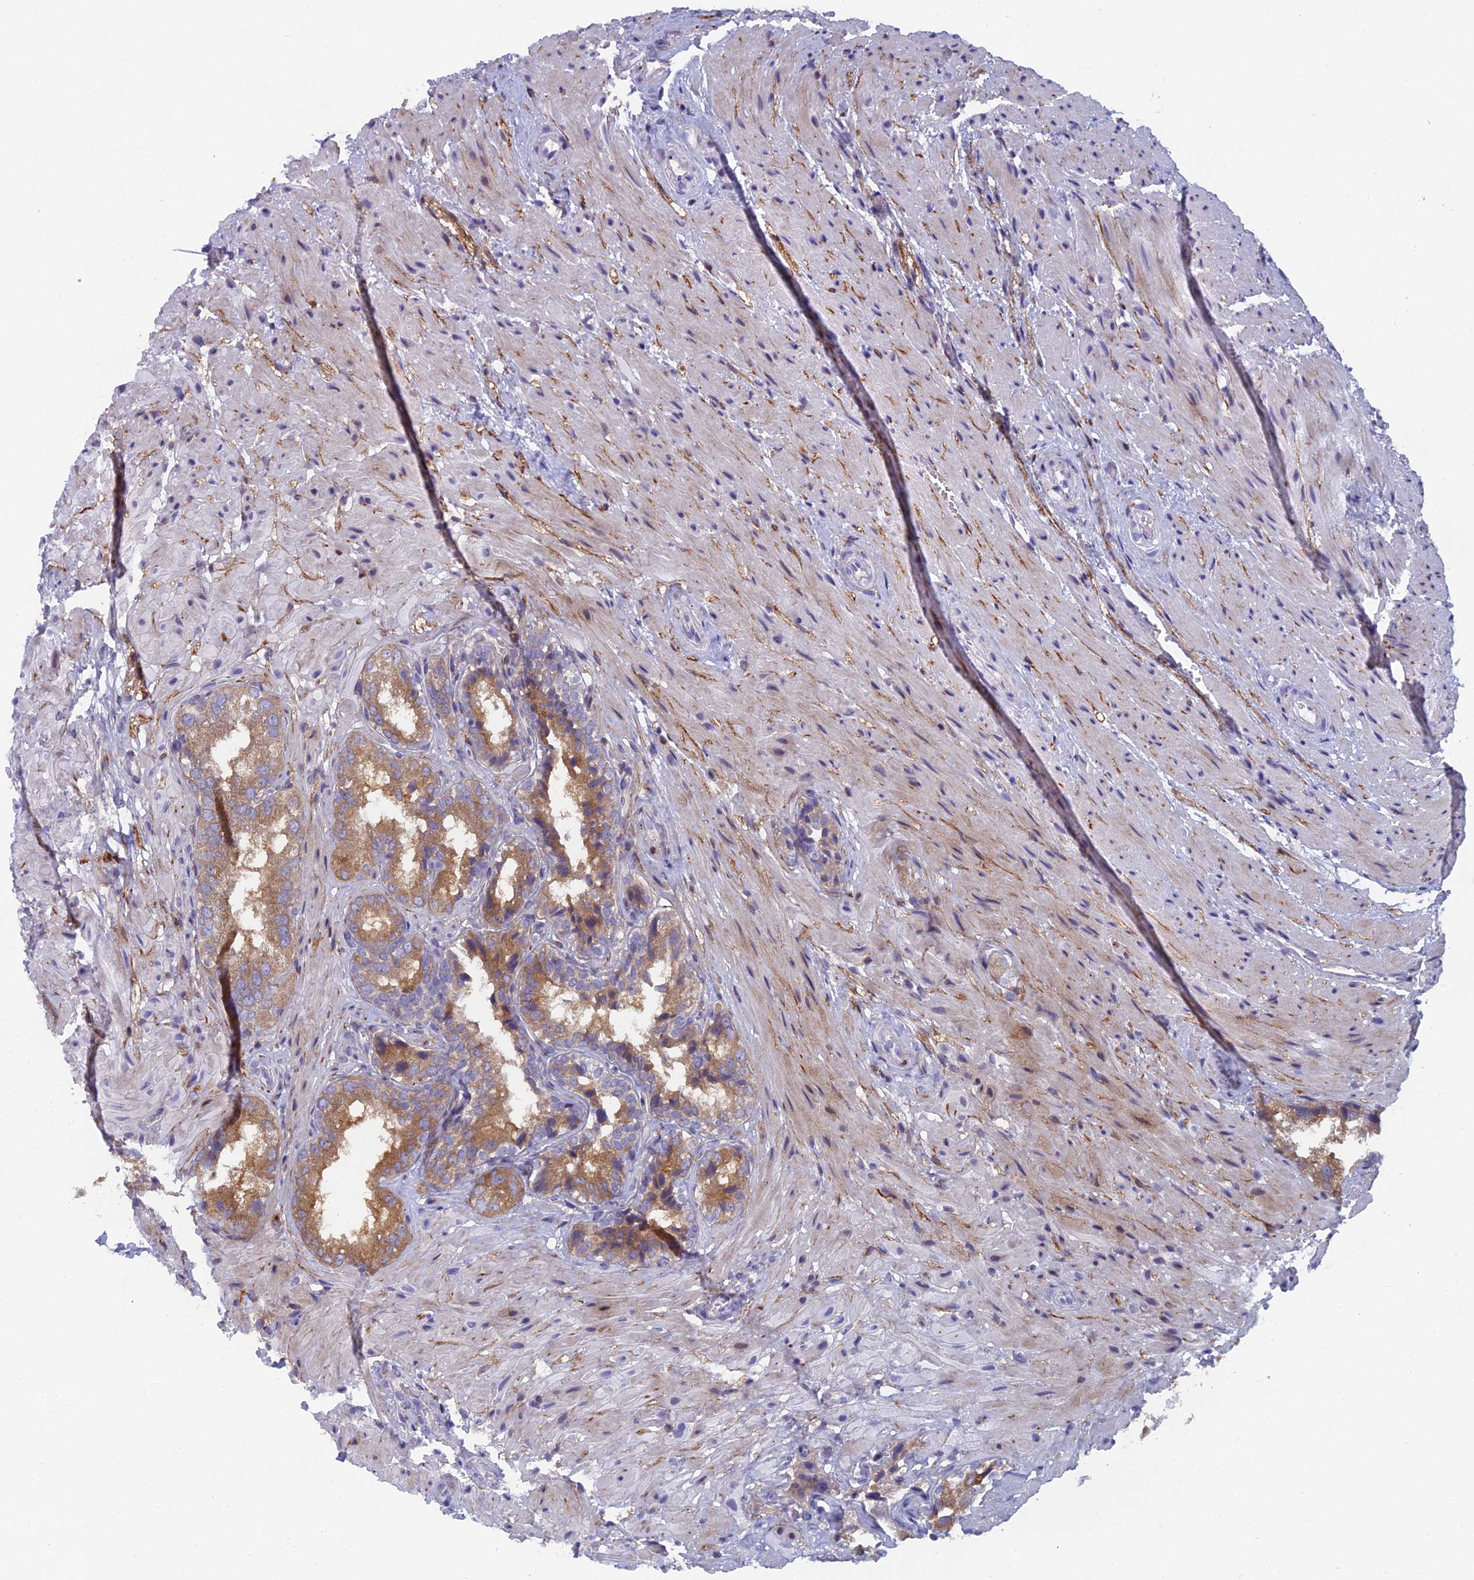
{"staining": {"intensity": "moderate", "quantity": ">75%", "location": "cytoplasmic/membranous"}, "tissue": "seminal vesicle", "cell_type": "Glandular cells", "image_type": "normal", "snomed": [{"axis": "morphology", "description": "Normal tissue, NOS"}, {"axis": "topography", "description": "Seminal veicle"}, {"axis": "topography", "description": "Peripheral nerve tissue"}], "caption": "IHC histopathology image of benign seminal vesicle: seminal vesicle stained using immunohistochemistry displays medium levels of moderate protein expression localized specifically in the cytoplasmic/membranous of glandular cells, appearing as a cytoplasmic/membranous brown color.", "gene": "B9D2", "patient": {"sex": "male", "age": 63}}